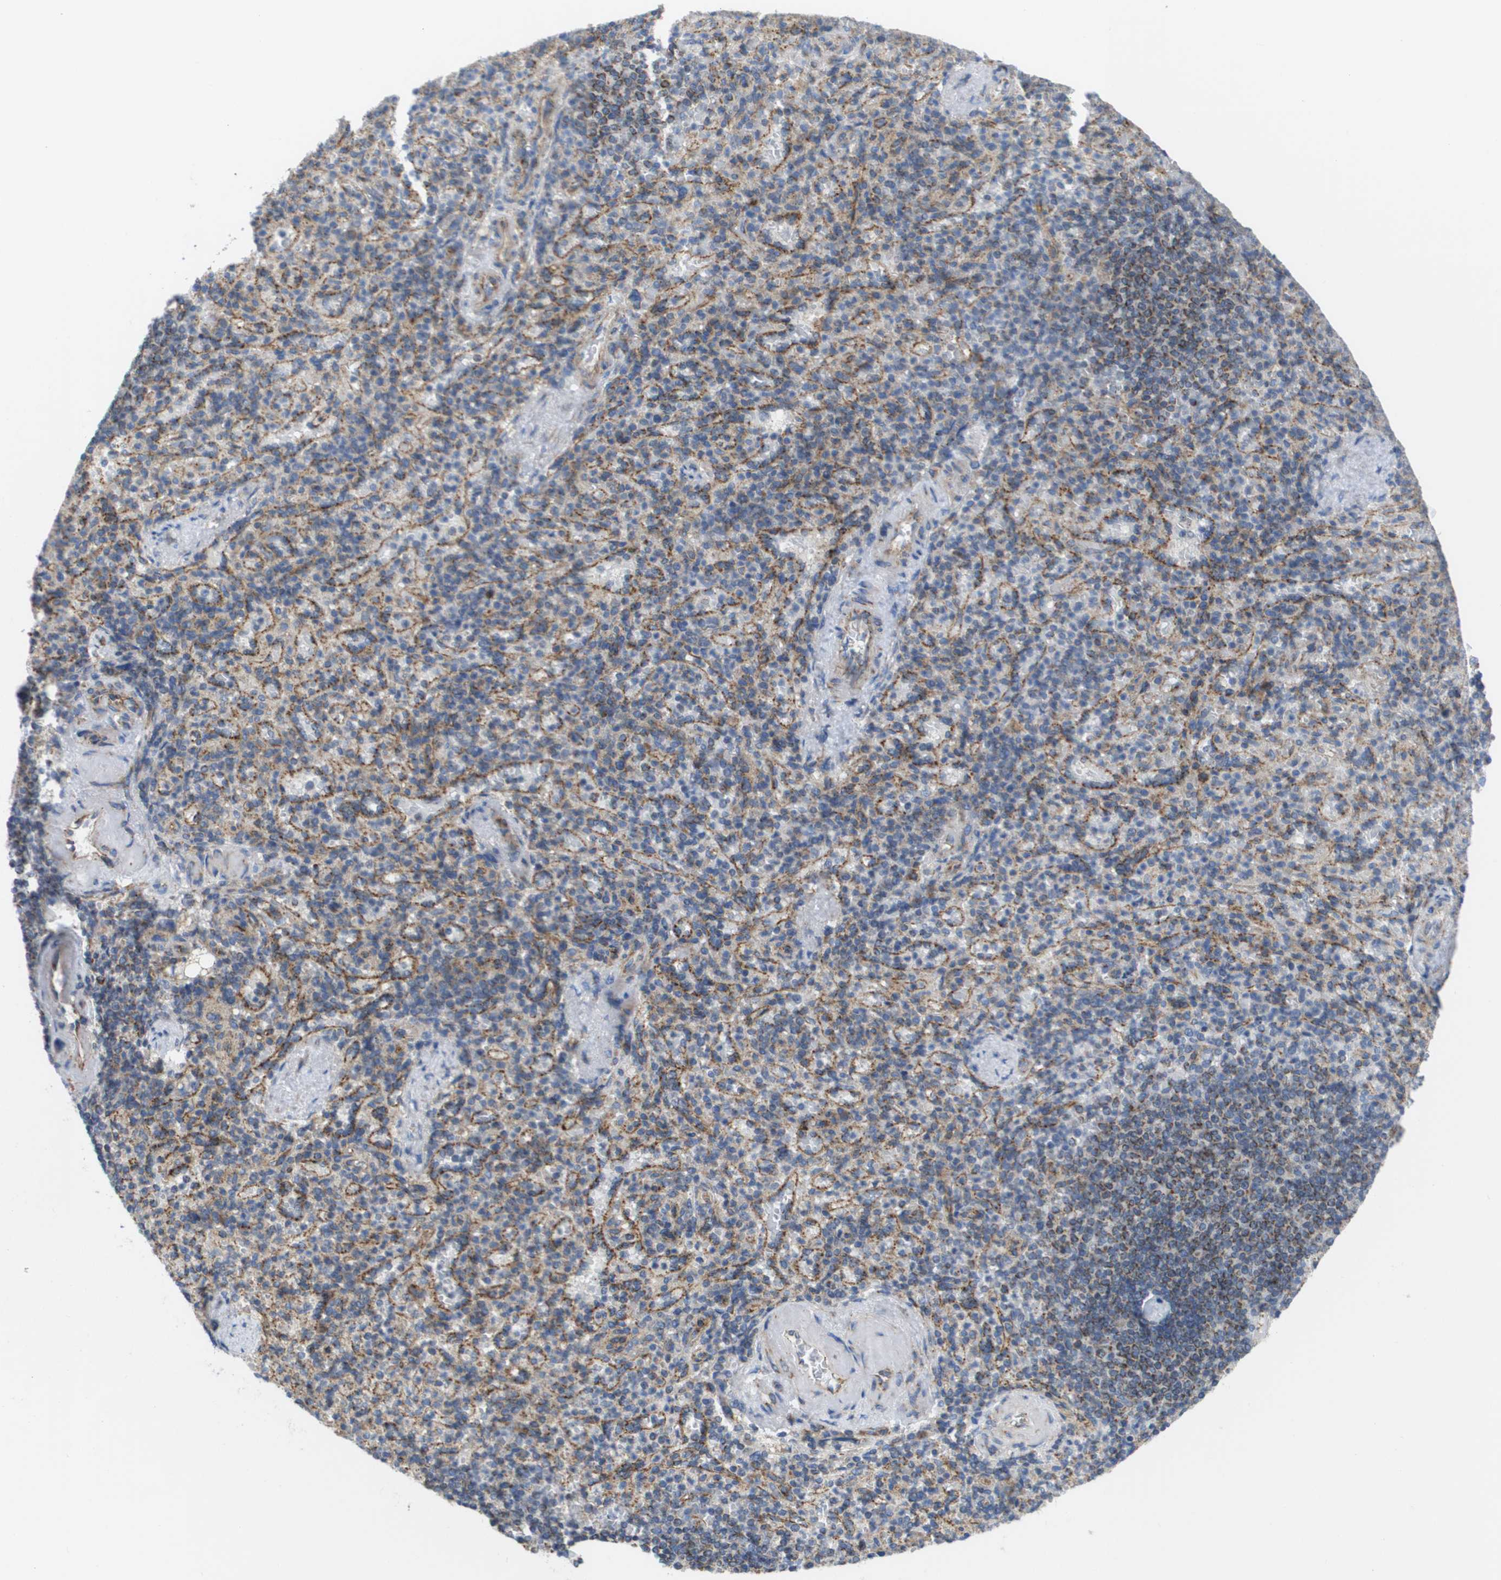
{"staining": {"intensity": "moderate", "quantity": "<25%", "location": "cytoplasmic/membranous"}, "tissue": "spleen", "cell_type": "Cells in red pulp", "image_type": "normal", "snomed": [{"axis": "morphology", "description": "Normal tissue, NOS"}, {"axis": "topography", "description": "Spleen"}], "caption": "A low amount of moderate cytoplasmic/membranous positivity is appreciated in approximately <25% of cells in red pulp in normal spleen.", "gene": "FIS1", "patient": {"sex": "female", "age": 74}}